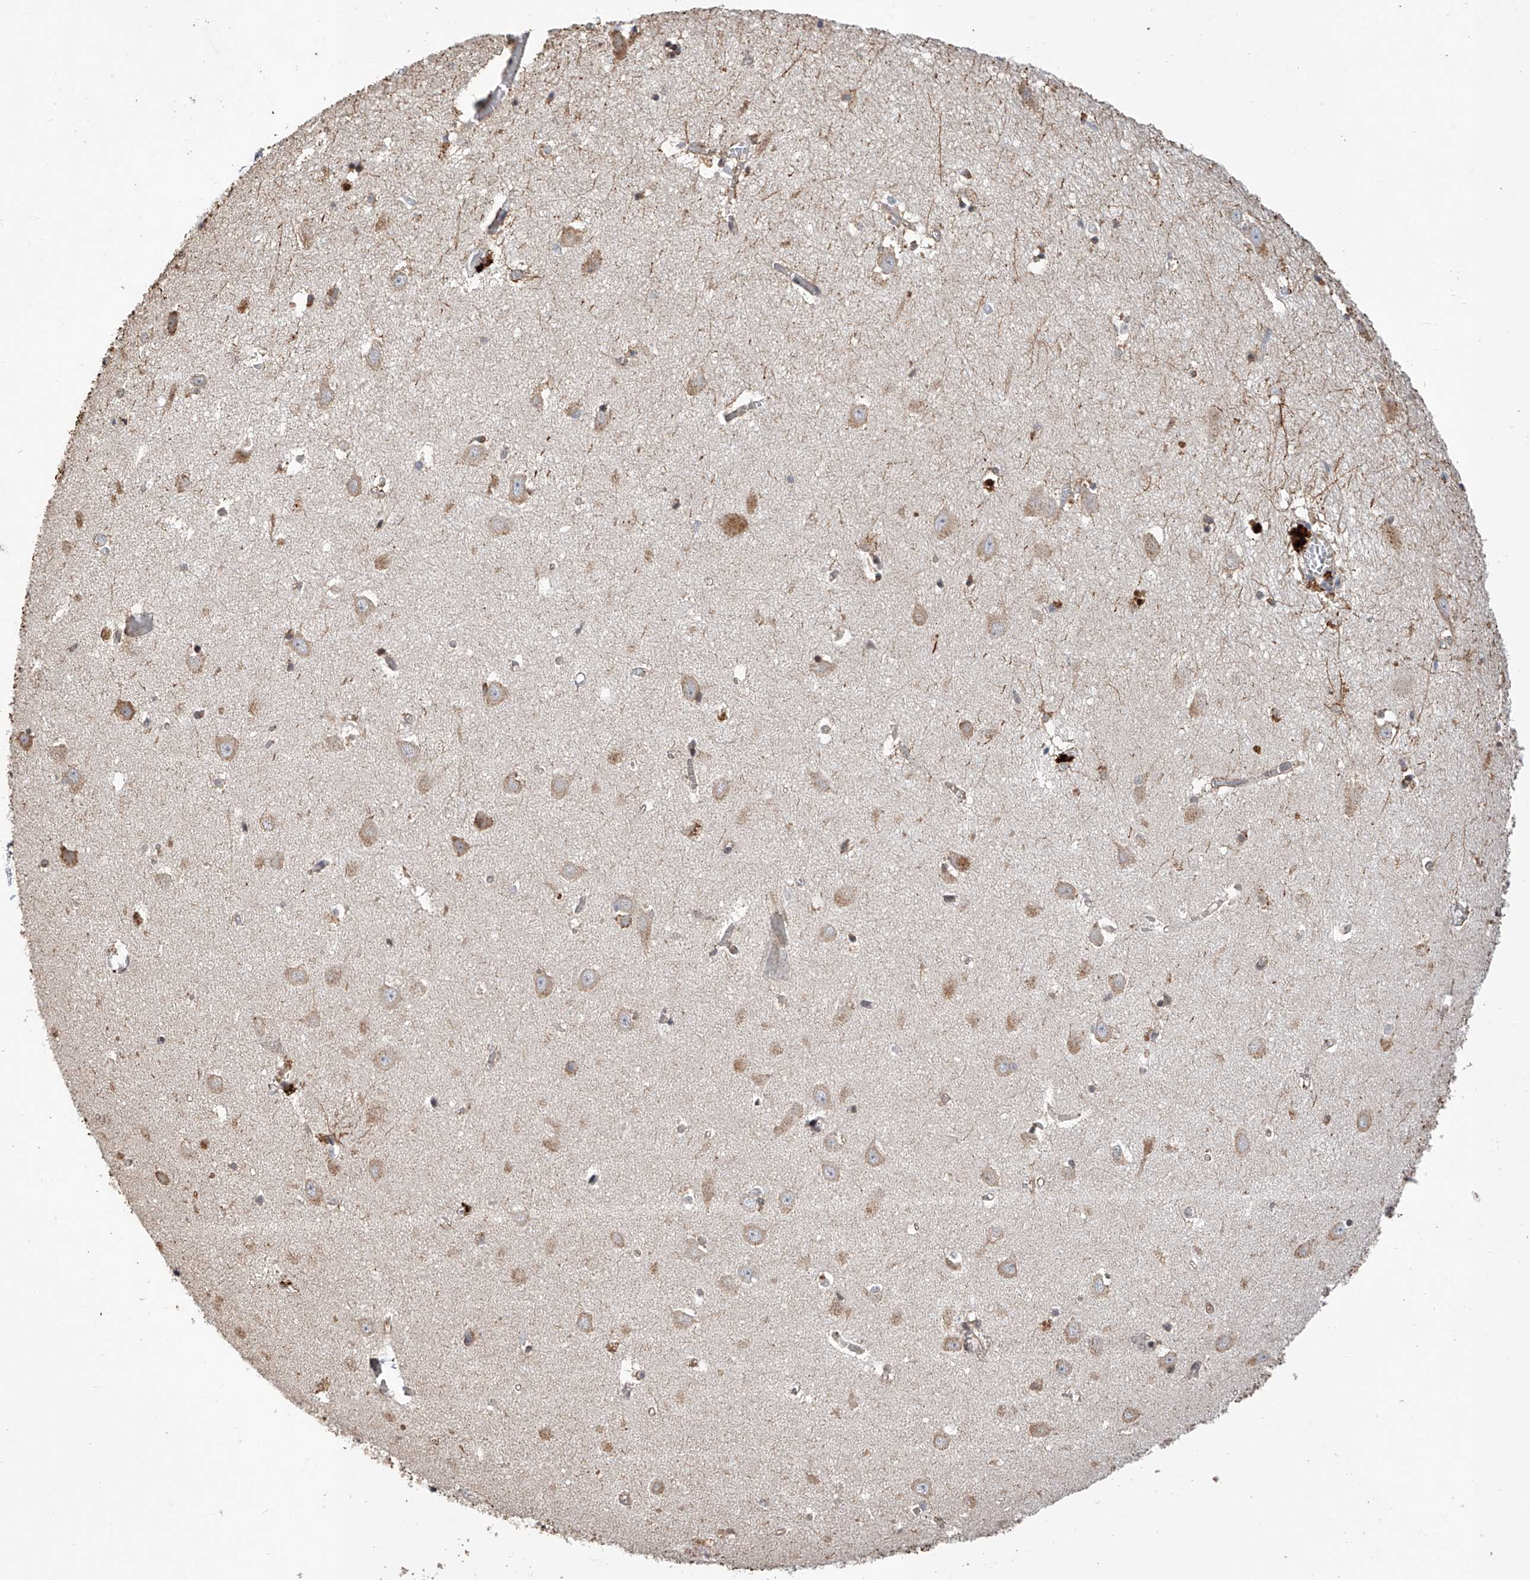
{"staining": {"intensity": "weak", "quantity": "<25%", "location": "cytoplasmic/membranous"}, "tissue": "hippocampus", "cell_type": "Glial cells", "image_type": "normal", "snomed": [{"axis": "morphology", "description": "Normal tissue, NOS"}, {"axis": "topography", "description": "Hippocampus"}], "caption": "Glial cells are negative for brown protein staining in benign hippocampus. (DAB immunohistochemistry, high magnification).", "gene": "RILPL2", "patient": {"sex": "female", "age": 64}}